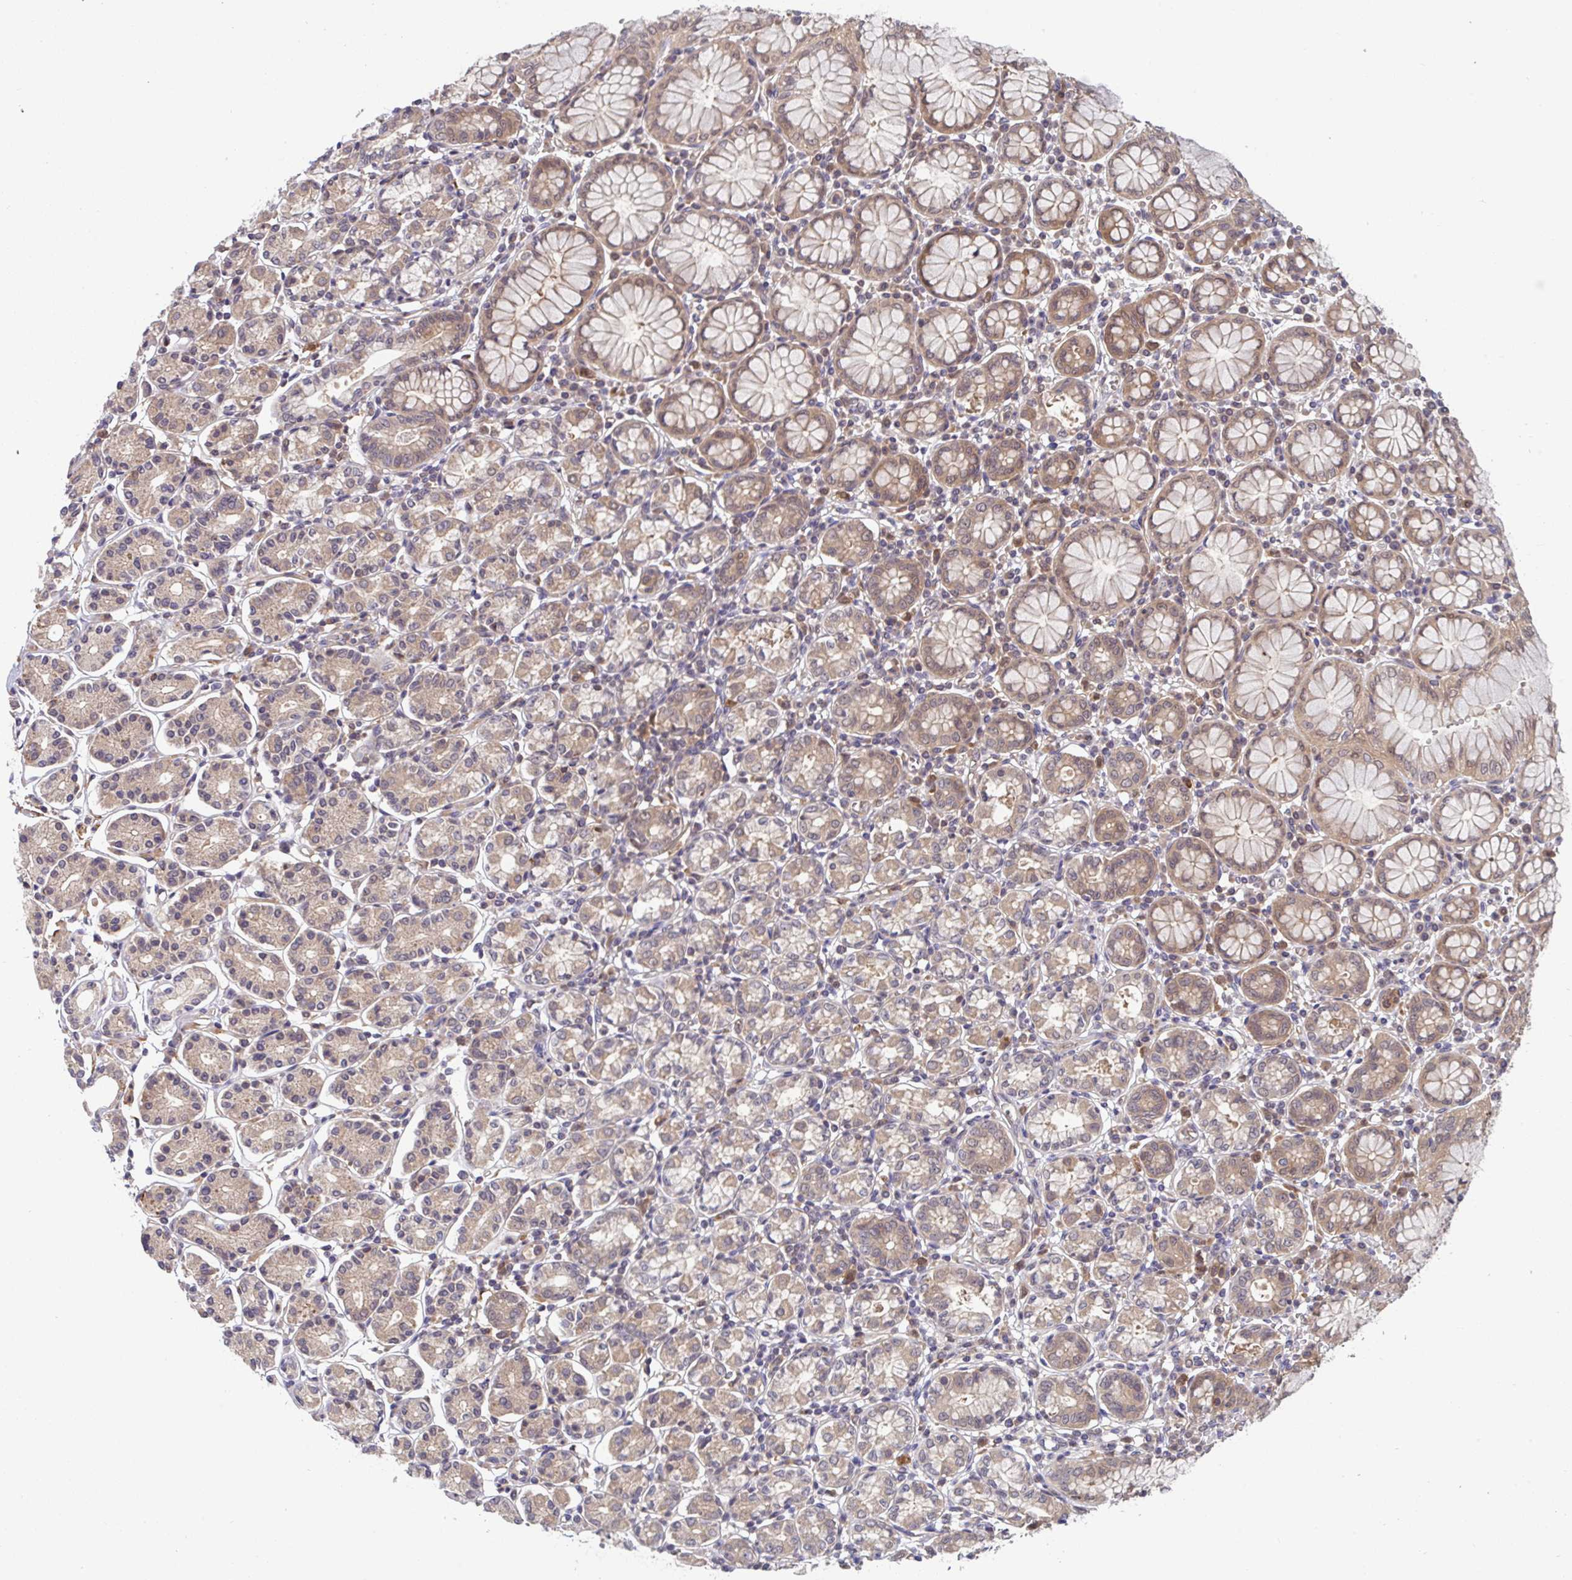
{"staining": {"intensity": "moderate", "quantity": "25%-75%", "location": "cytoplasmic/membranous,nuclear"}, "tissue": "stomach", "cell_type": "Glandular cells", "image_type": "normal", "snomed": [{"axis": "morphology", "description": "Normal tissue, NOS"}, {"axis": "topography", "description": "Stomach"}], "caption": "A brown stain shows moderate cytoplasmic/membranous,nuclear expression of a protein in glandular cells of benign stomach.", "gene": "TIGAR", "patient": {"sex": "female", "age": 62}}